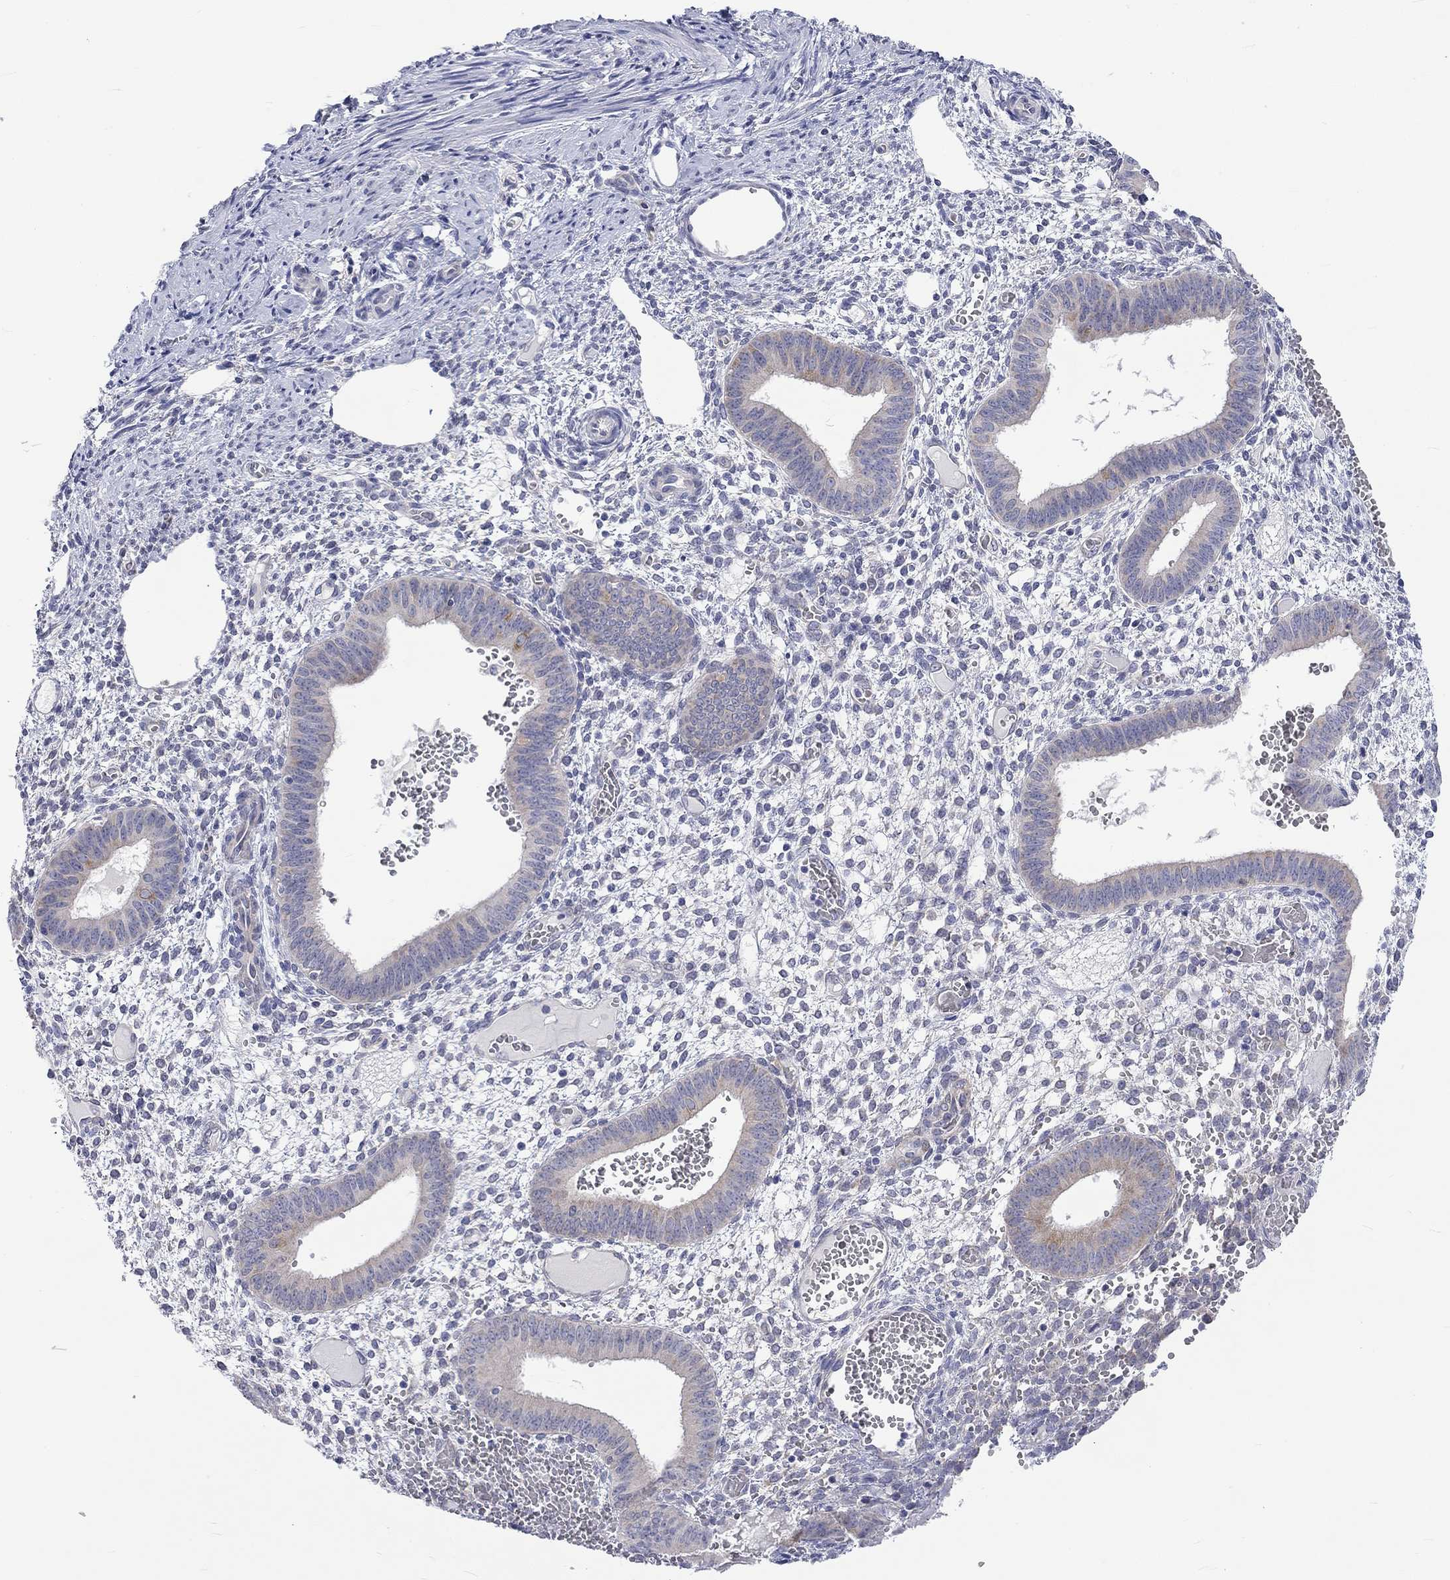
{"staining": {"intensity": "negative", "quantity": "none", "location": "none"}, "tissue": "endometrium", "cell_type": "Cells in endometrial stroma", "image_type": "normal", "snomed": [{"axis": "morphology", "description": "Normal tissue, NOS"}, {"axis": "topography", "description": "Endometrium"}], "caption": "IHC of benign human endometrium demonstrates no staining in cells in endometrial stroma. Nuclei are stained in blue.", "gene": "CERS1", "patient": {"sex": "female", "age": 42}}